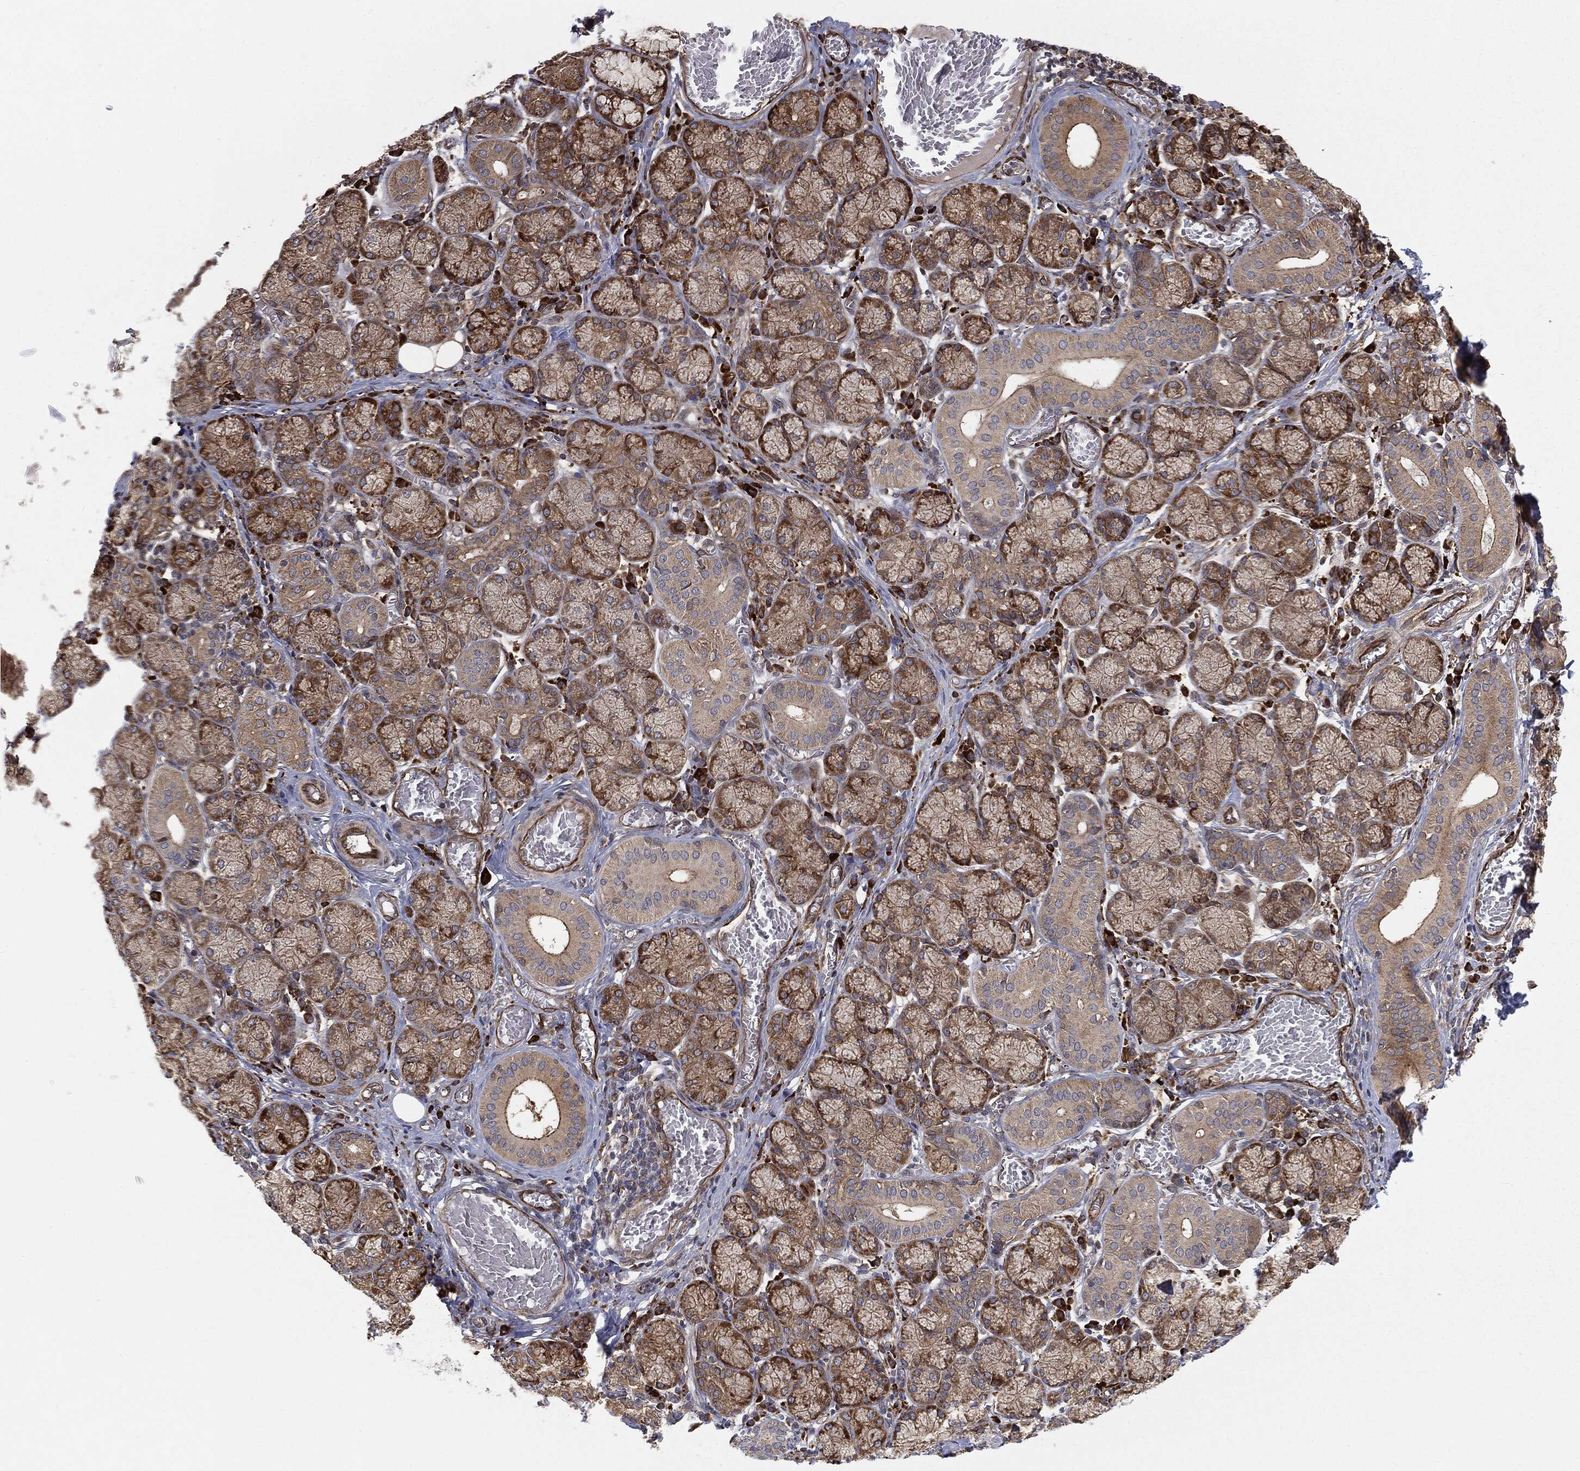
{"staining": {"intensity": "strong", "quantity": ">75%", "location": "cytoplasmic/membranous"}, "tissue": "salivary gland", "cell_type": "Glandular cells", "image_type": "normal", "snomed": [{"axis": "morphology", "description": "Normal tissue, NOS"}, {"axis": "topography", "description": "Salivary gland"}, {"axis": "topography", "description": "Peripheral nerve tissue"}], "caption": "IHC image of benign salivary gland: human salivary gland stained using IHC shows high levels of strong protein expression localized specifically in the cytoplasmic/membranous of glandular cells, appearing as a cytoplasmic/membranous brown color.", "gene": "CYLD", "patient": {"sex": "female", "age": 24}}